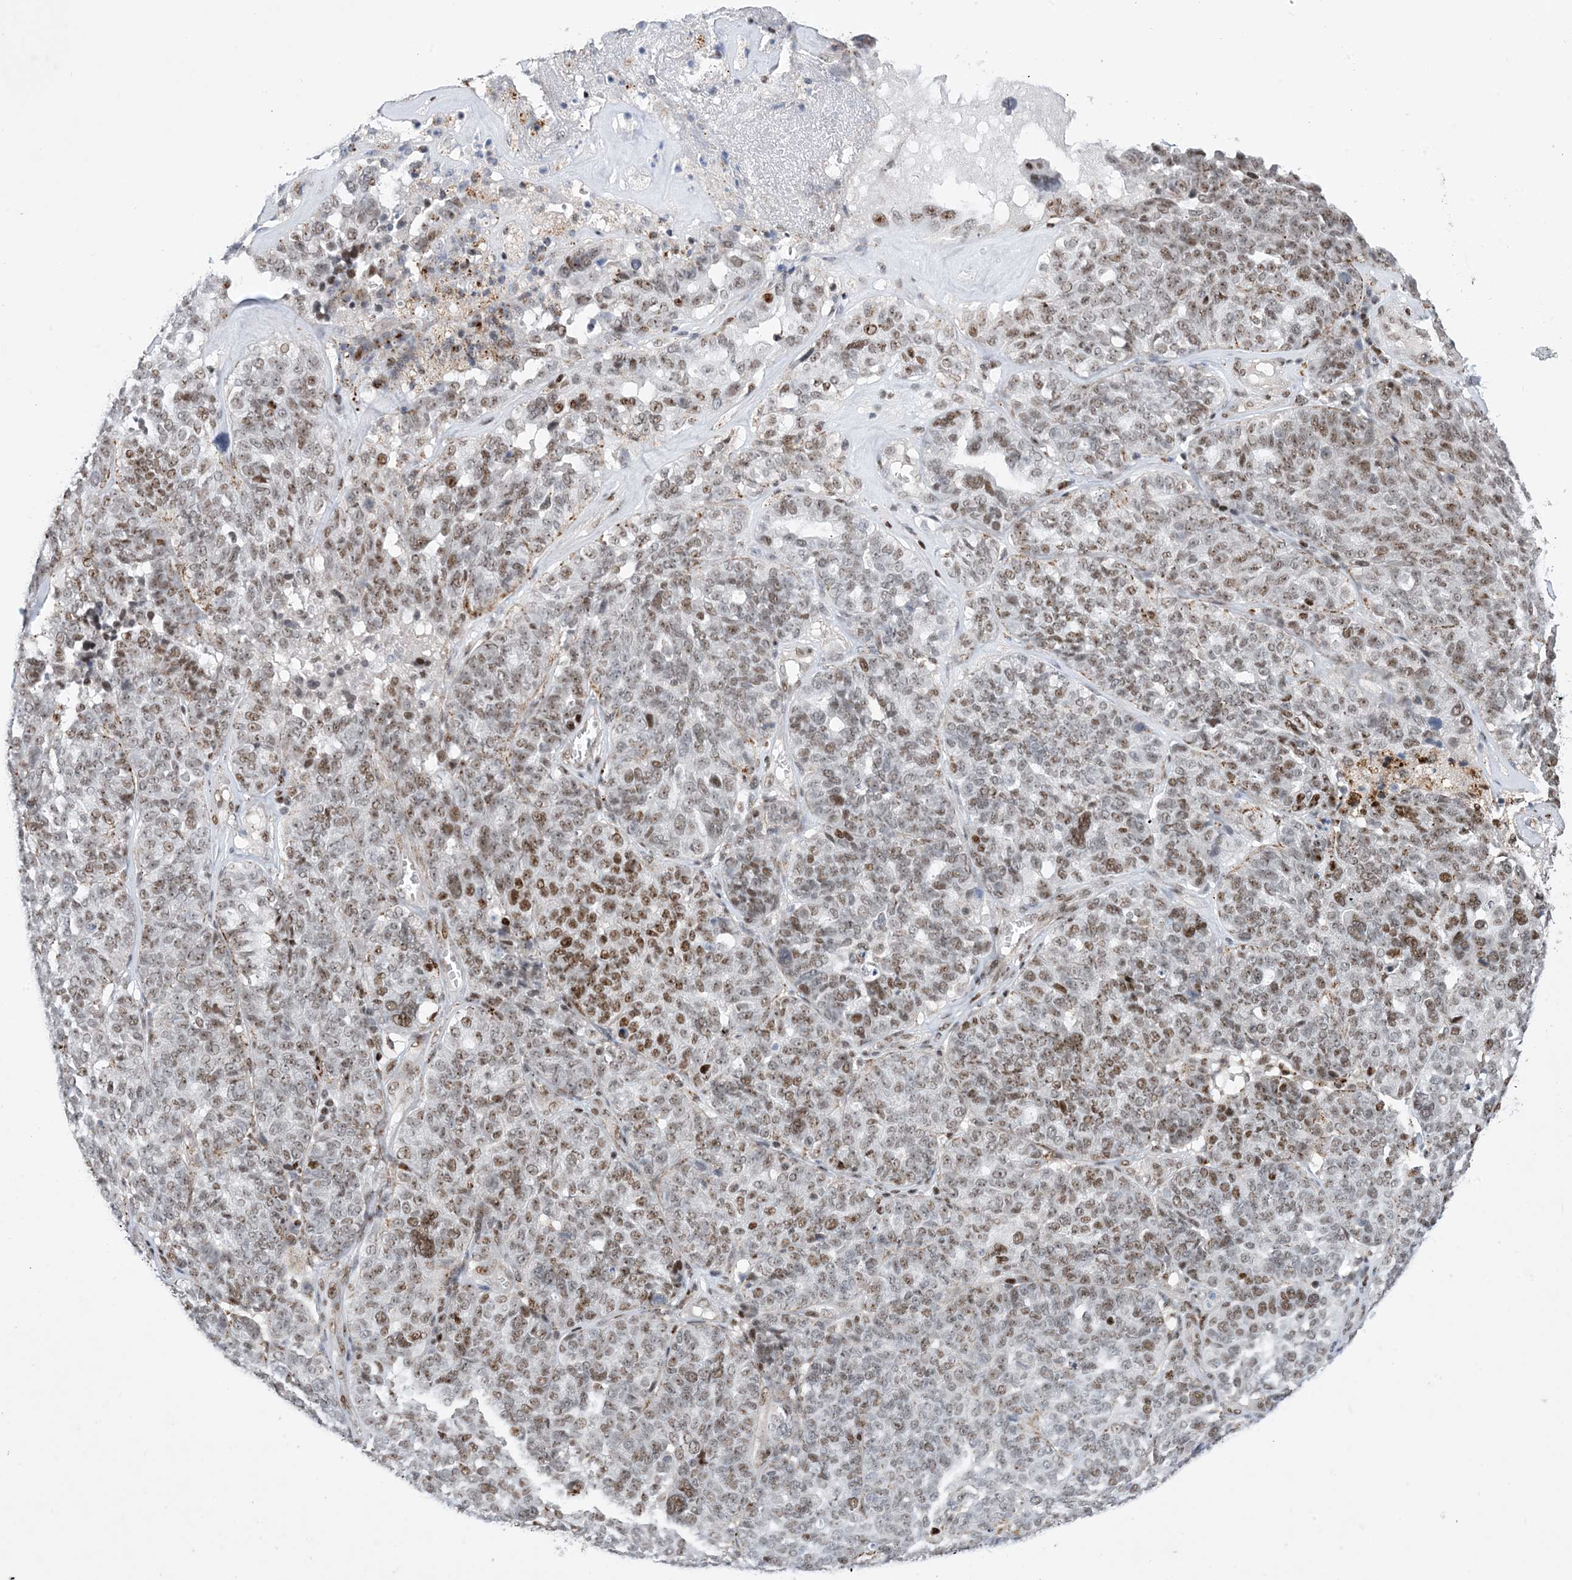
{"staining": {"intensity": "moderate", "quantity": ">75%", "location": "nuclear"}, "tissue": "ovarian cancer", "cell_type": "Tumor cells", "image_type": "cancer", "snomed": [{"axis": "morphology", "description": "Cystadenocarcinoma, serous, NOS"}, {"axis": "topography", "description": "Ovary"}], "caption": "A medium amount of moderate nuclear positivity is appreciated in about >75% of tumor cells in ovarian serous cystadenocarcinoma tissue. (Stains: DAB in brown, nuclei in blue, Microscopy: brightfield microscopy at high magnification).", "gene": "TSPYL1", "patient": {"sex": "female", "age": 59}}